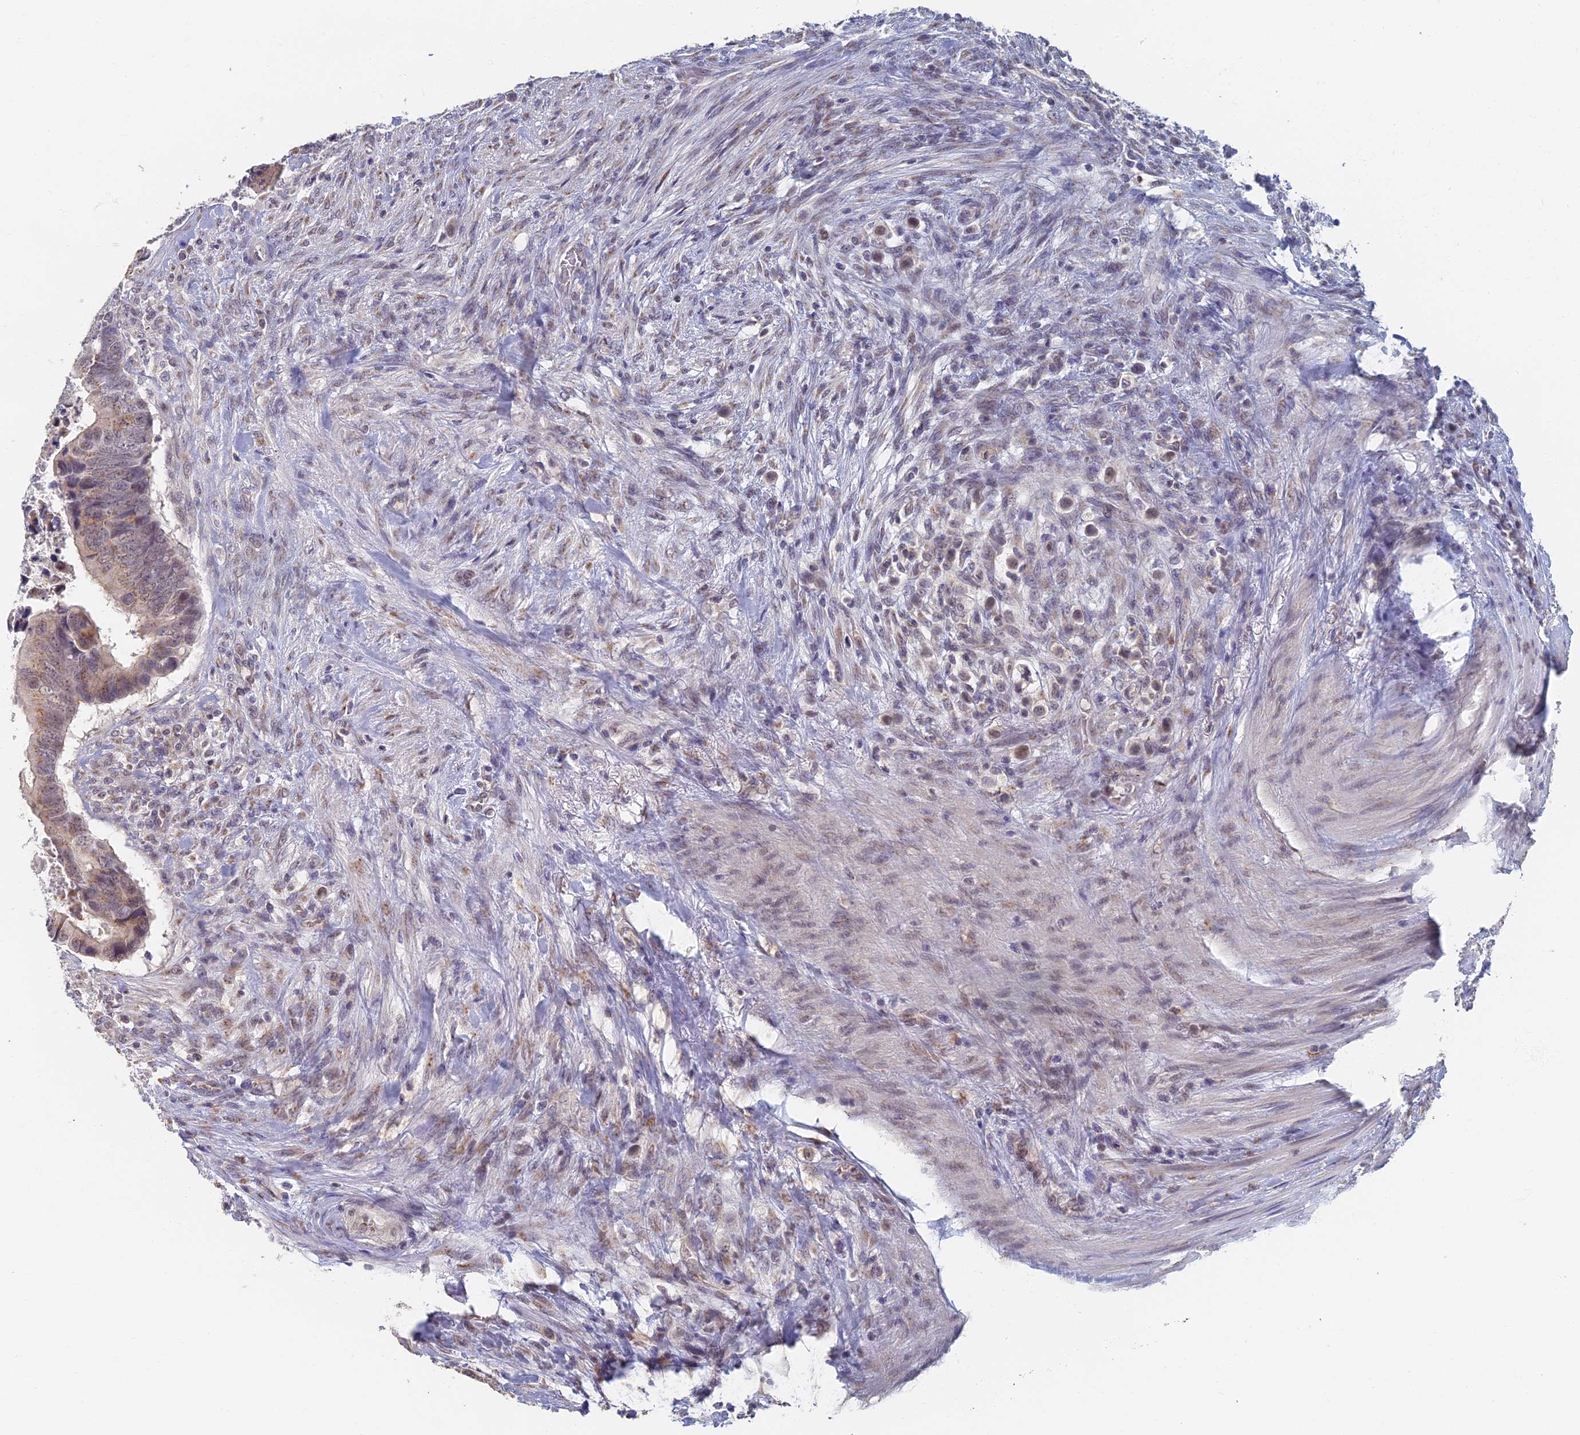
{"staining": {"intensity": "moderate", "quantity": "25%-75%", "location": "cytoplasmic/membranous"}, "tissue": "colorectal cancer", "cell_type": "Tumor cells", "image_type": "cancer", "snomed": [{"axis": "morphology", "description": "Adenocarcinoma, NOS"}, {"axis": "topography", "description": "Rectum"}], "caption": "A brown stain highlights moderate cytoplasmic/membranous expression of a protein in human colorectal cancer (adenocarcinoma) tumor cells.", "gene": "GPATCH1", "patient": {"sex": "female", "age": 78}}